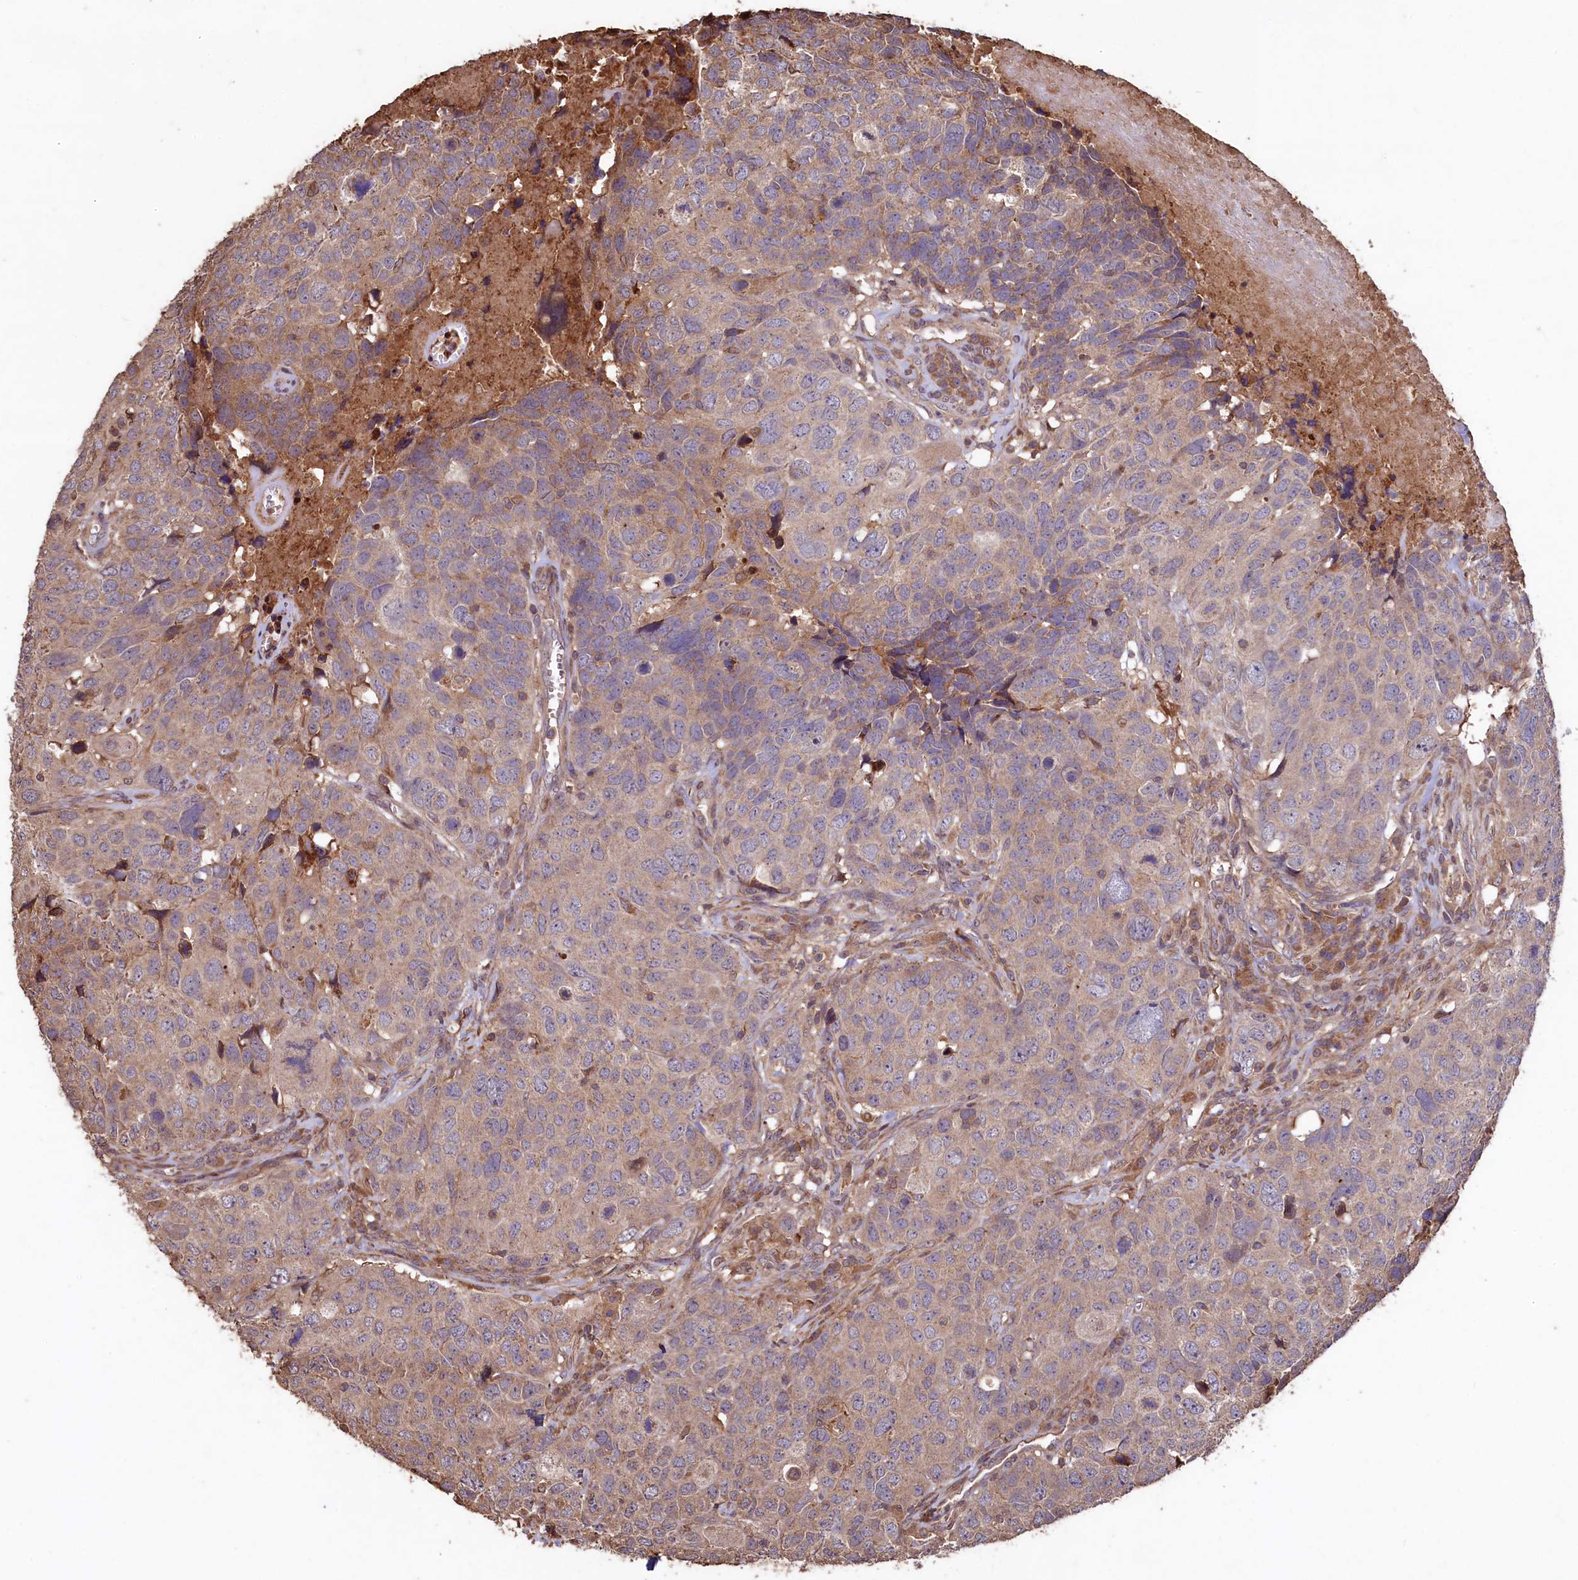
{"staining": {"intensity": "weak", "quantity": "25%-75%", "location": "cytoplasmic/membranous"}, "tissue": "head and neck cancer", "cell_type": "Tumor cells", "image_type": "cancer", "snomed": [{"axis": "morphology", "description": "Squamous cell carcinoma, NOS"}, {"axis": "topography", "description": "Head-Neck"}], "caption": "Human head and neck squamous cell carcinoma stained for a protein (brown) demonstrates weak cytoplasmic/membranous positive positivity in about 25%-75% of tumor cells.", "gene": "TMEM98", "patient": {"sex": "male", "age": 66}}